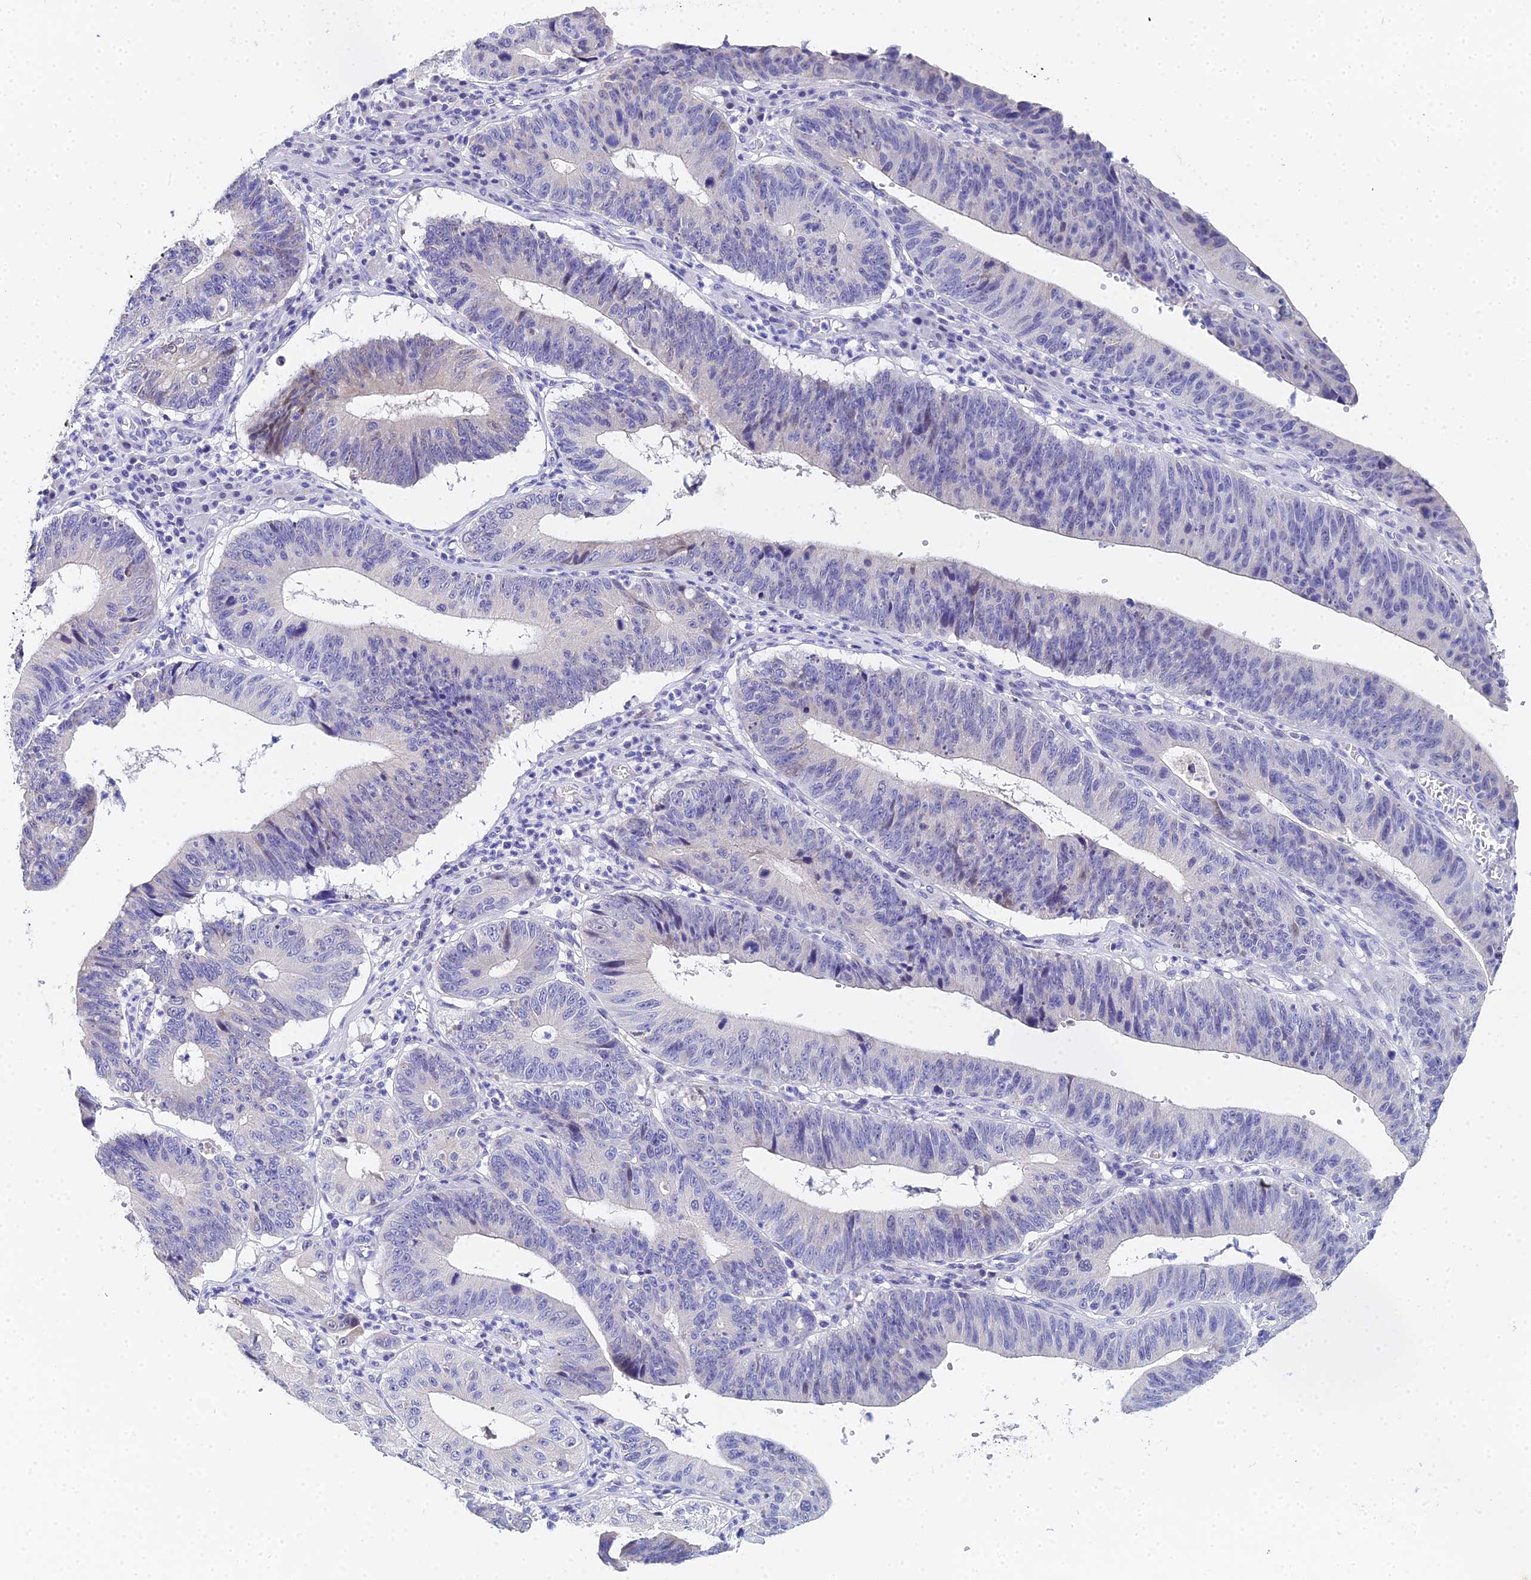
{"staining": {"intensity": "negative", "quantity": "none", "location": "none"}, "tissue": "stomach cancer", "cell_type": "Tumor cells", "image_type": "cancer", "snomed": [{"axis": "morphology", "description": "Adenocarcinoma, NOS"}, {"axis": "topography", "description": "Stomach"}], "caption": "A high-resolution image shows immunohistochemistry (IHC) staining of stomach cancer, which displays no significant staining in tumor cells.", "gene": "OCM", "patient": {"sex": "male", "age": 59}}